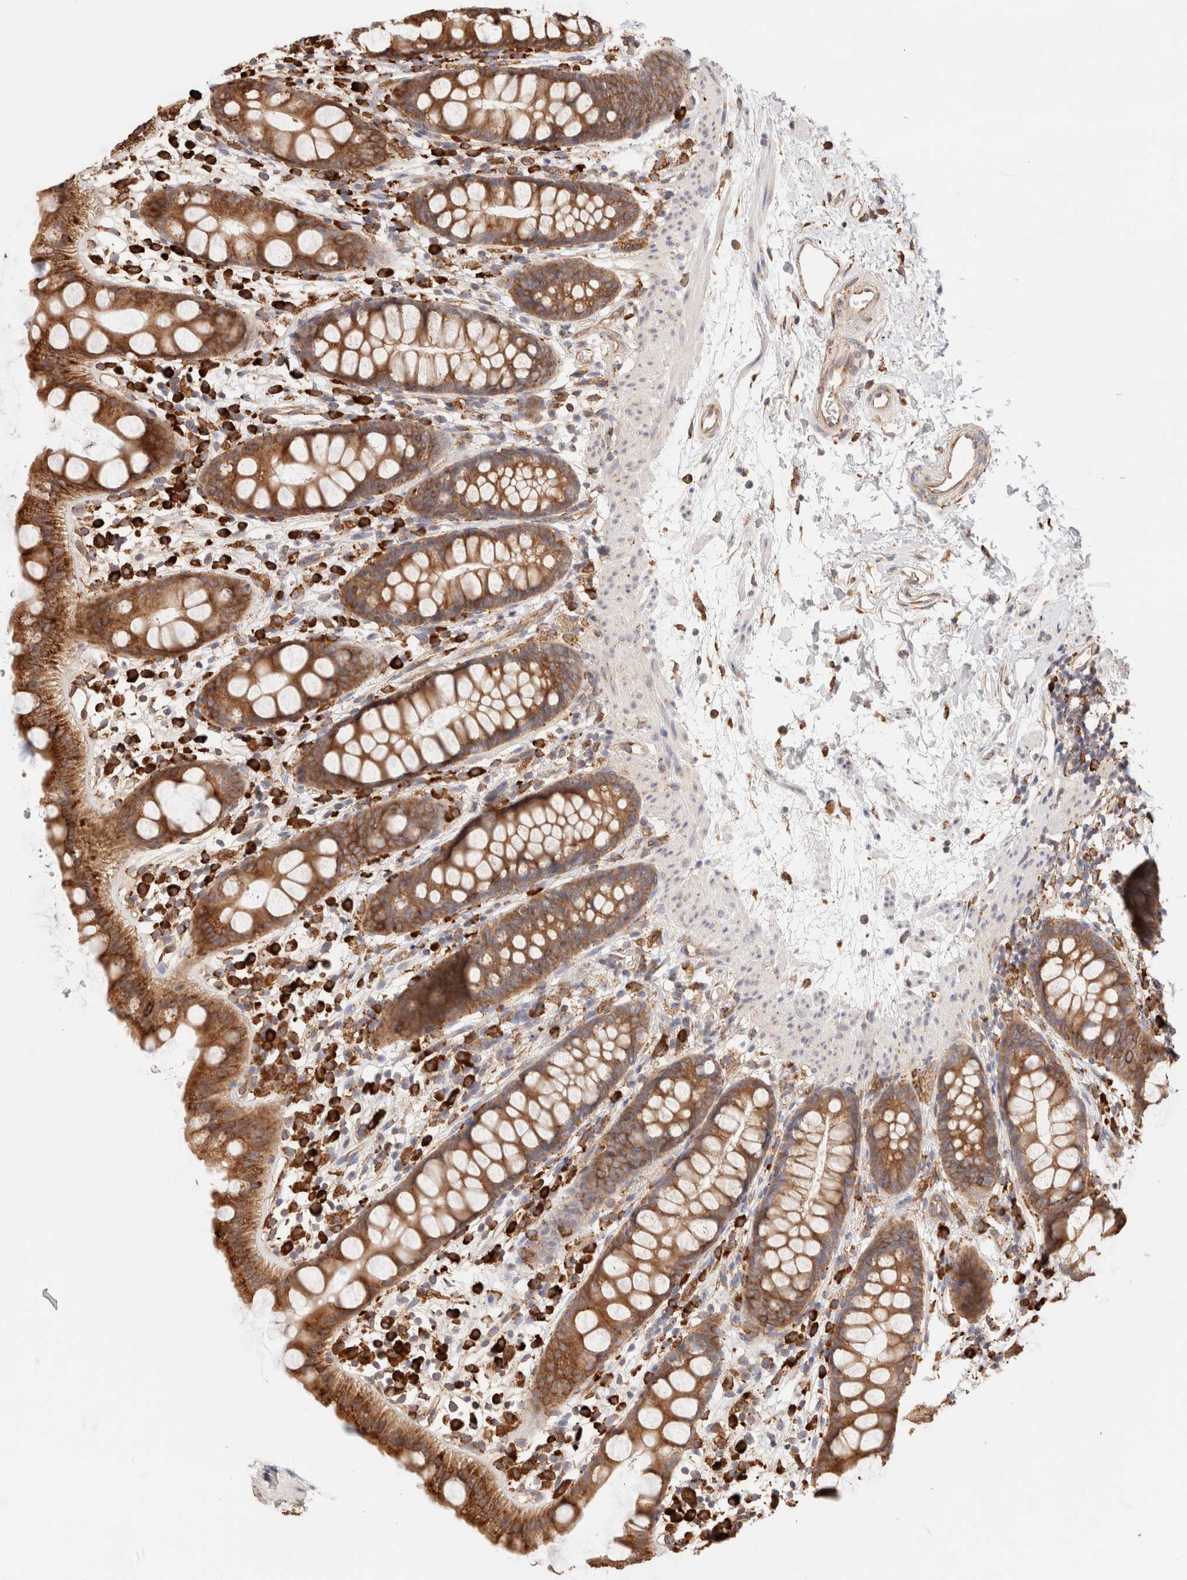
{"staining": {"intensity": "moderate", "quantity": ">75%", "location": "cytoplasmic/membranous"}, "tissue": "rectum", "cell_type": "Glandular cells", "image_type": "normal", "snomed": [{"axis": "morphology", "description": "Normal tissue, NOS"}, {"axis": "topography", "description": "Rectum"}], "caption": "Immunohistochemistry (IHC) (DAB) staining of benign human rectum shows moderate cytoplasmic/membranous protein expression in about >75% of glandular cells.", "gene": "FER", "patient": {"sex": "female", "age": 65}}